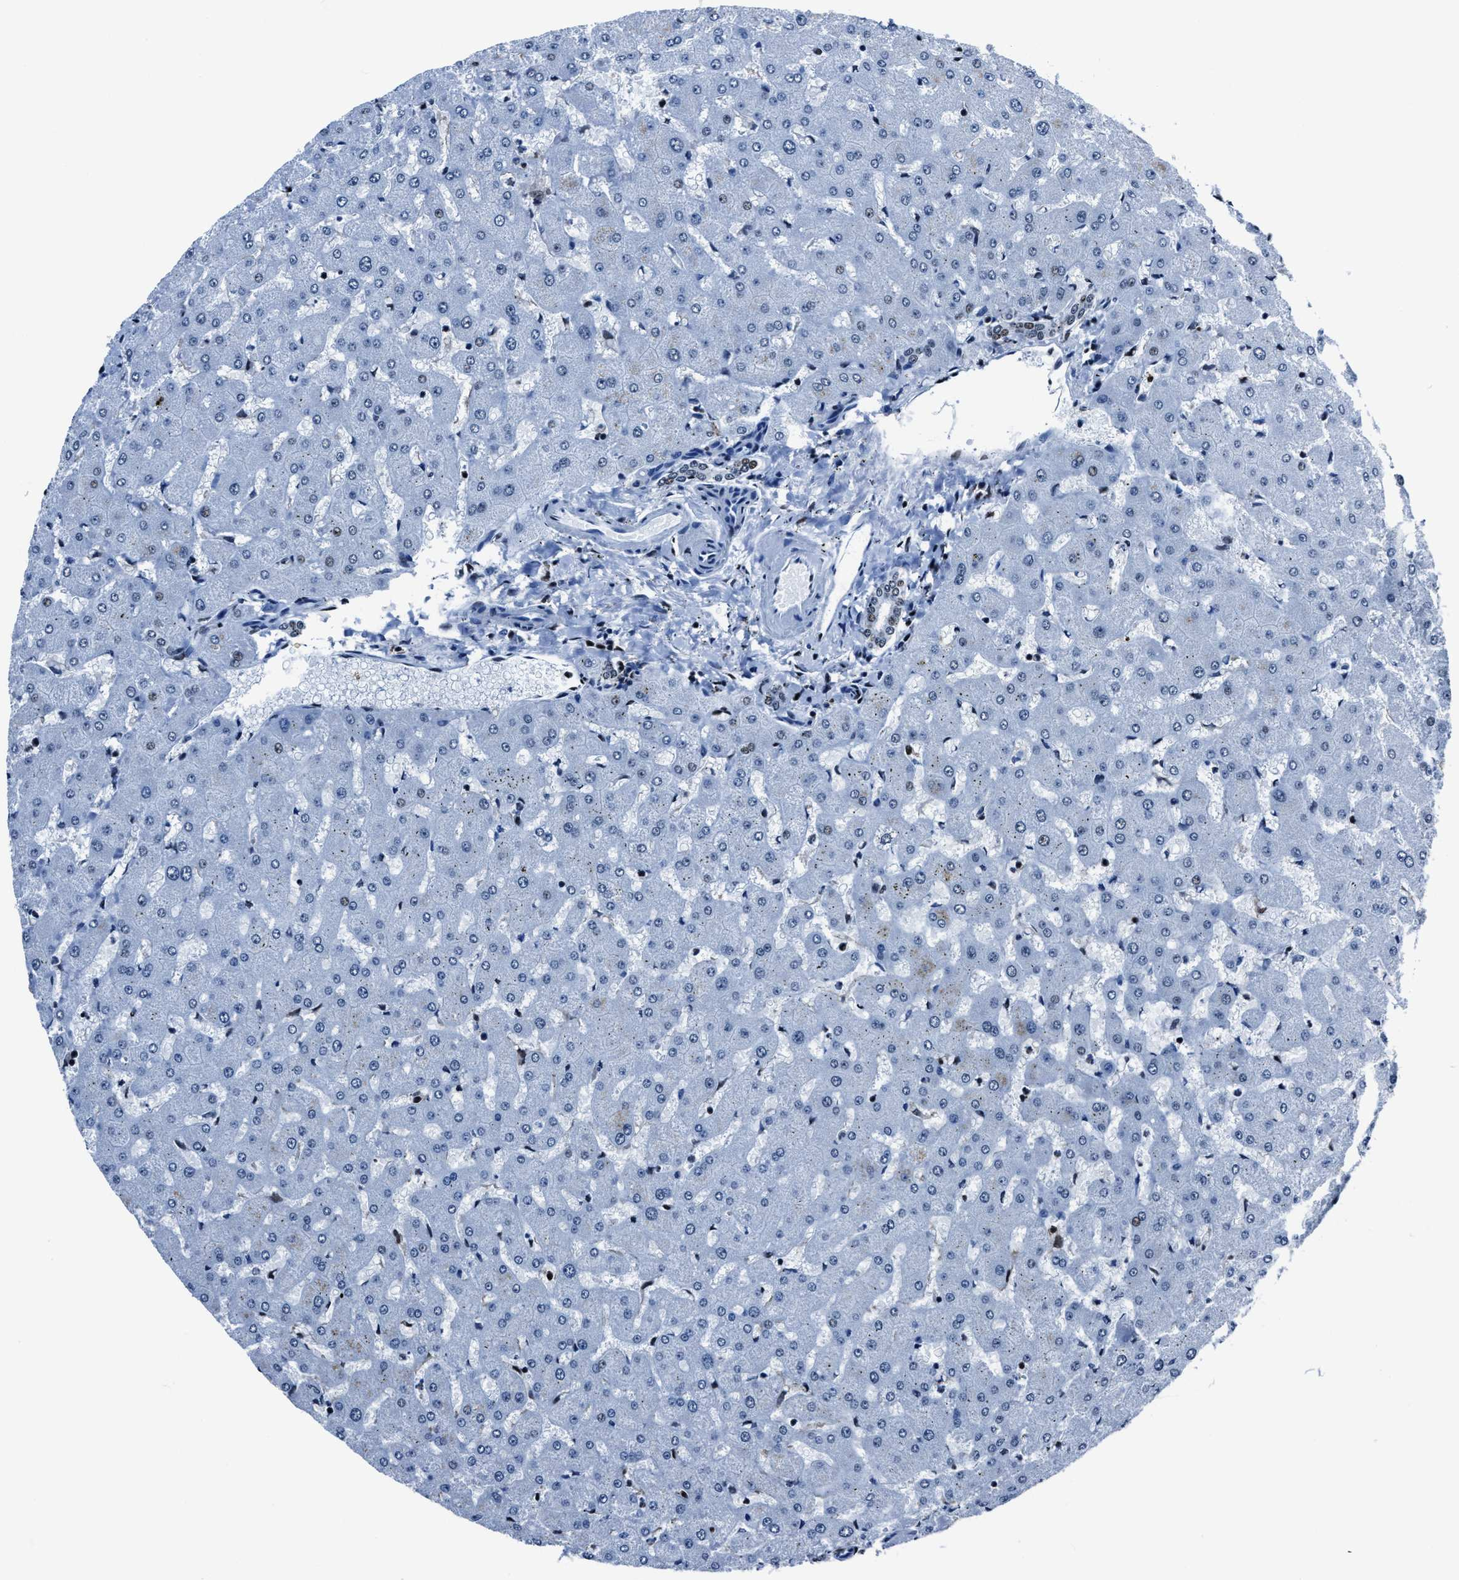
{"staining": {"intensity": "weak", "quantity": "25%-75%", "location": "nuclear"}, "tissue": "liver", "cell_type": "Cholangiocytes", "image_type": "normal", "snomed": [{"axis": "morphology", "description": "Normal tissue, NOS"}, {"axis": "topography", "description": "Liver"}], "caption": "Brown immunohistochemical staining in unremarkable human liver displays weak nuclear positivity in about 25%-75% of cholangiocytes. The staining was performed using DAB (3,3'-diaminobenzidine) to visualize the protein expression in brown, while the nuclei were stained in blue with hematoxylin (Magnification: 20x).", "gene": "PPIE", "patient": {"sex": "female", "age": 63}}